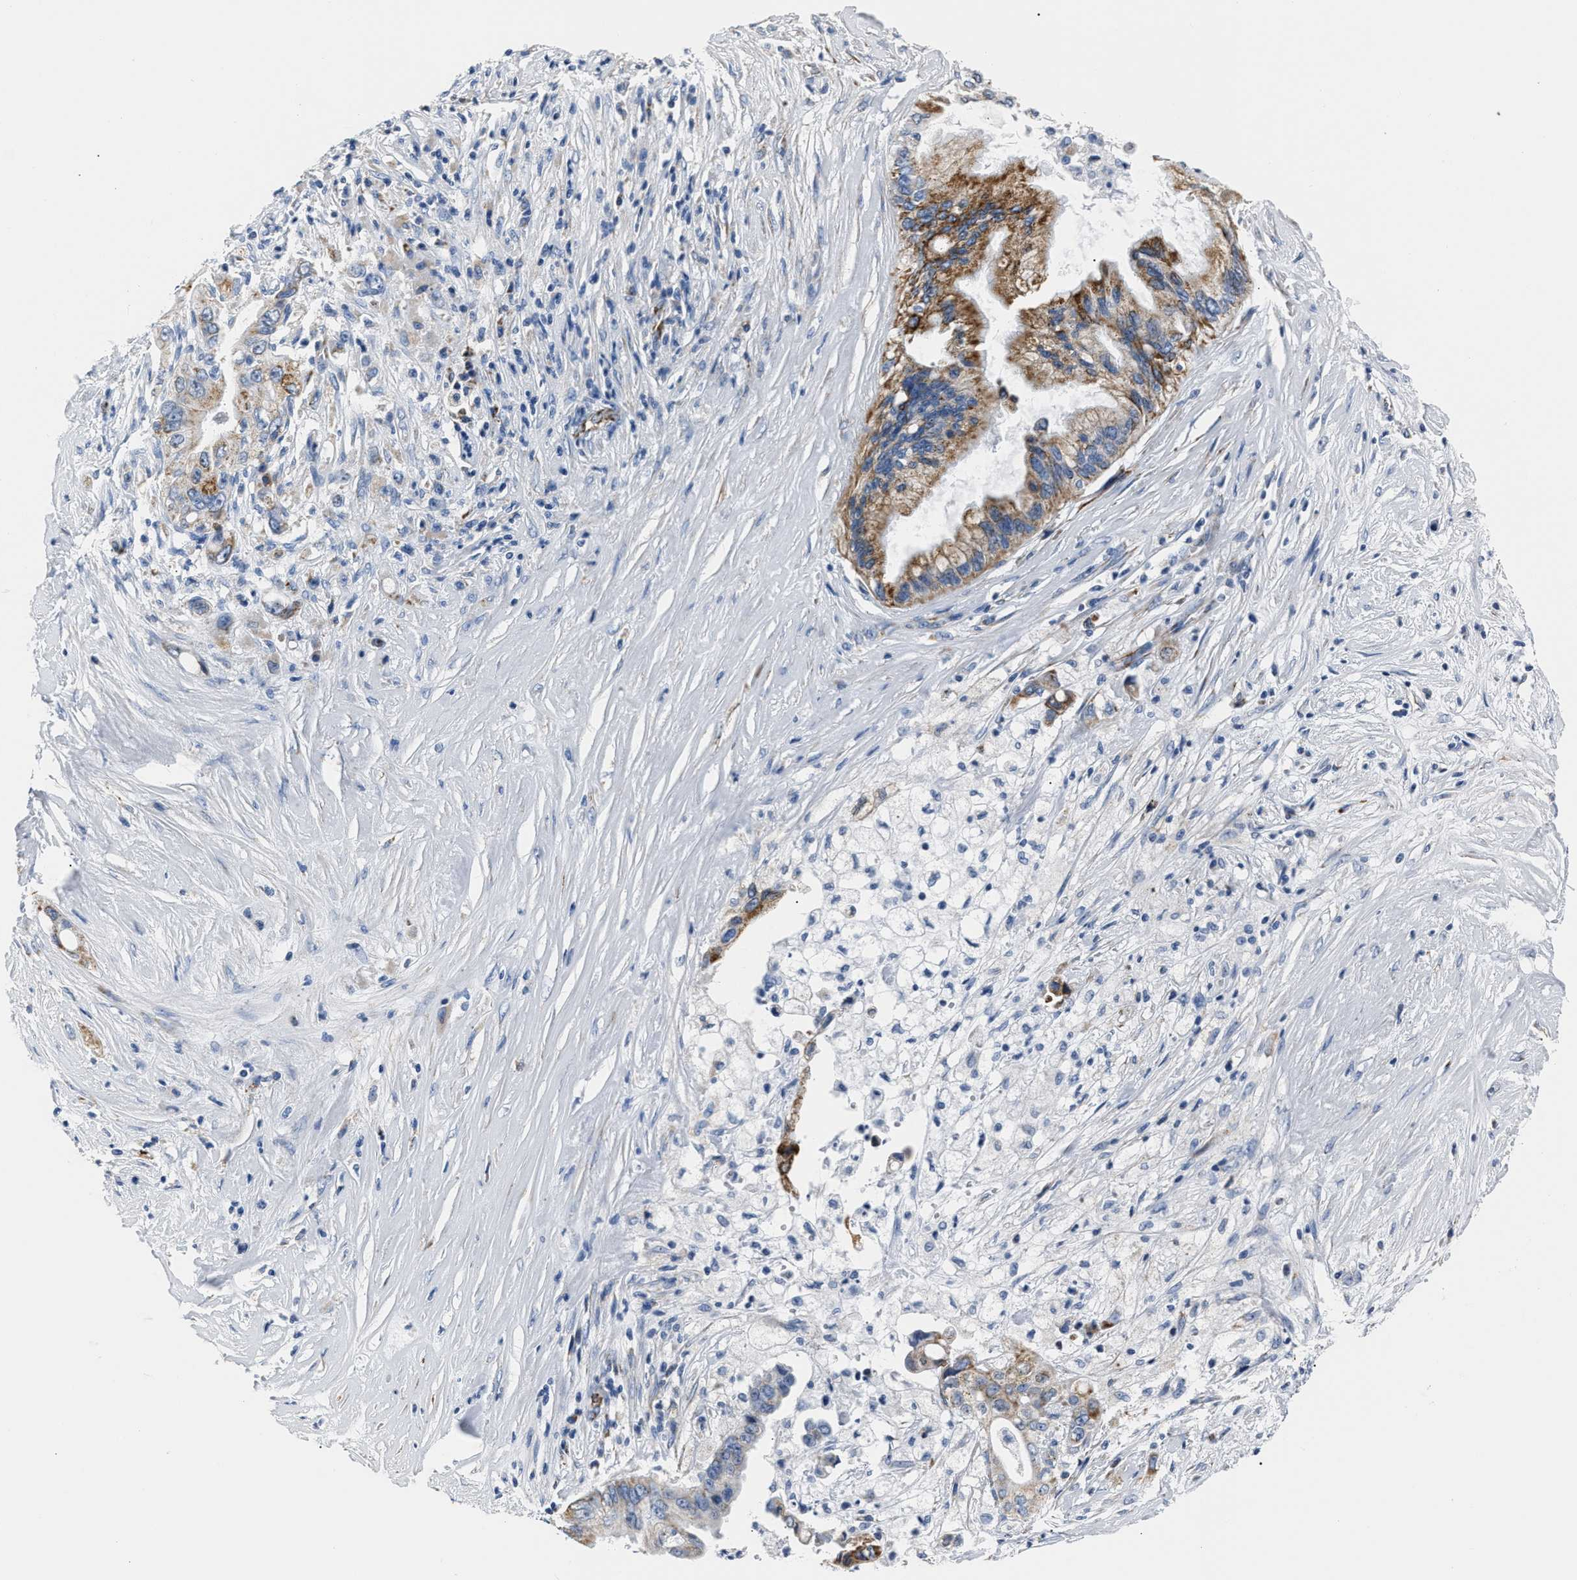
{"staining": {"intensity": "moderate", "quantity": ">75%", "location": "cytoplasmic/membranous"}, "tissue": "pancreatic cancer", "cell_type": "Tumor cells", "image_type": "cancer", "snomed": [{"axis": "morphology", "description": "Adenocarcinoma, NOS"}, {"axis": "topography", "description": "Pancreas"}], "caption": "Immunohistochemistry (DAB) staining of pancreatic cancer (adenocarcinoma) reveals moderate cytoplasmic/membranous protein expression in approximately >75% of tumor cells. (Brightfield microscopy of DAB IHC at high magnification).", "gene": "AMACR", "patient": {"sex": "female", "age": 73}}